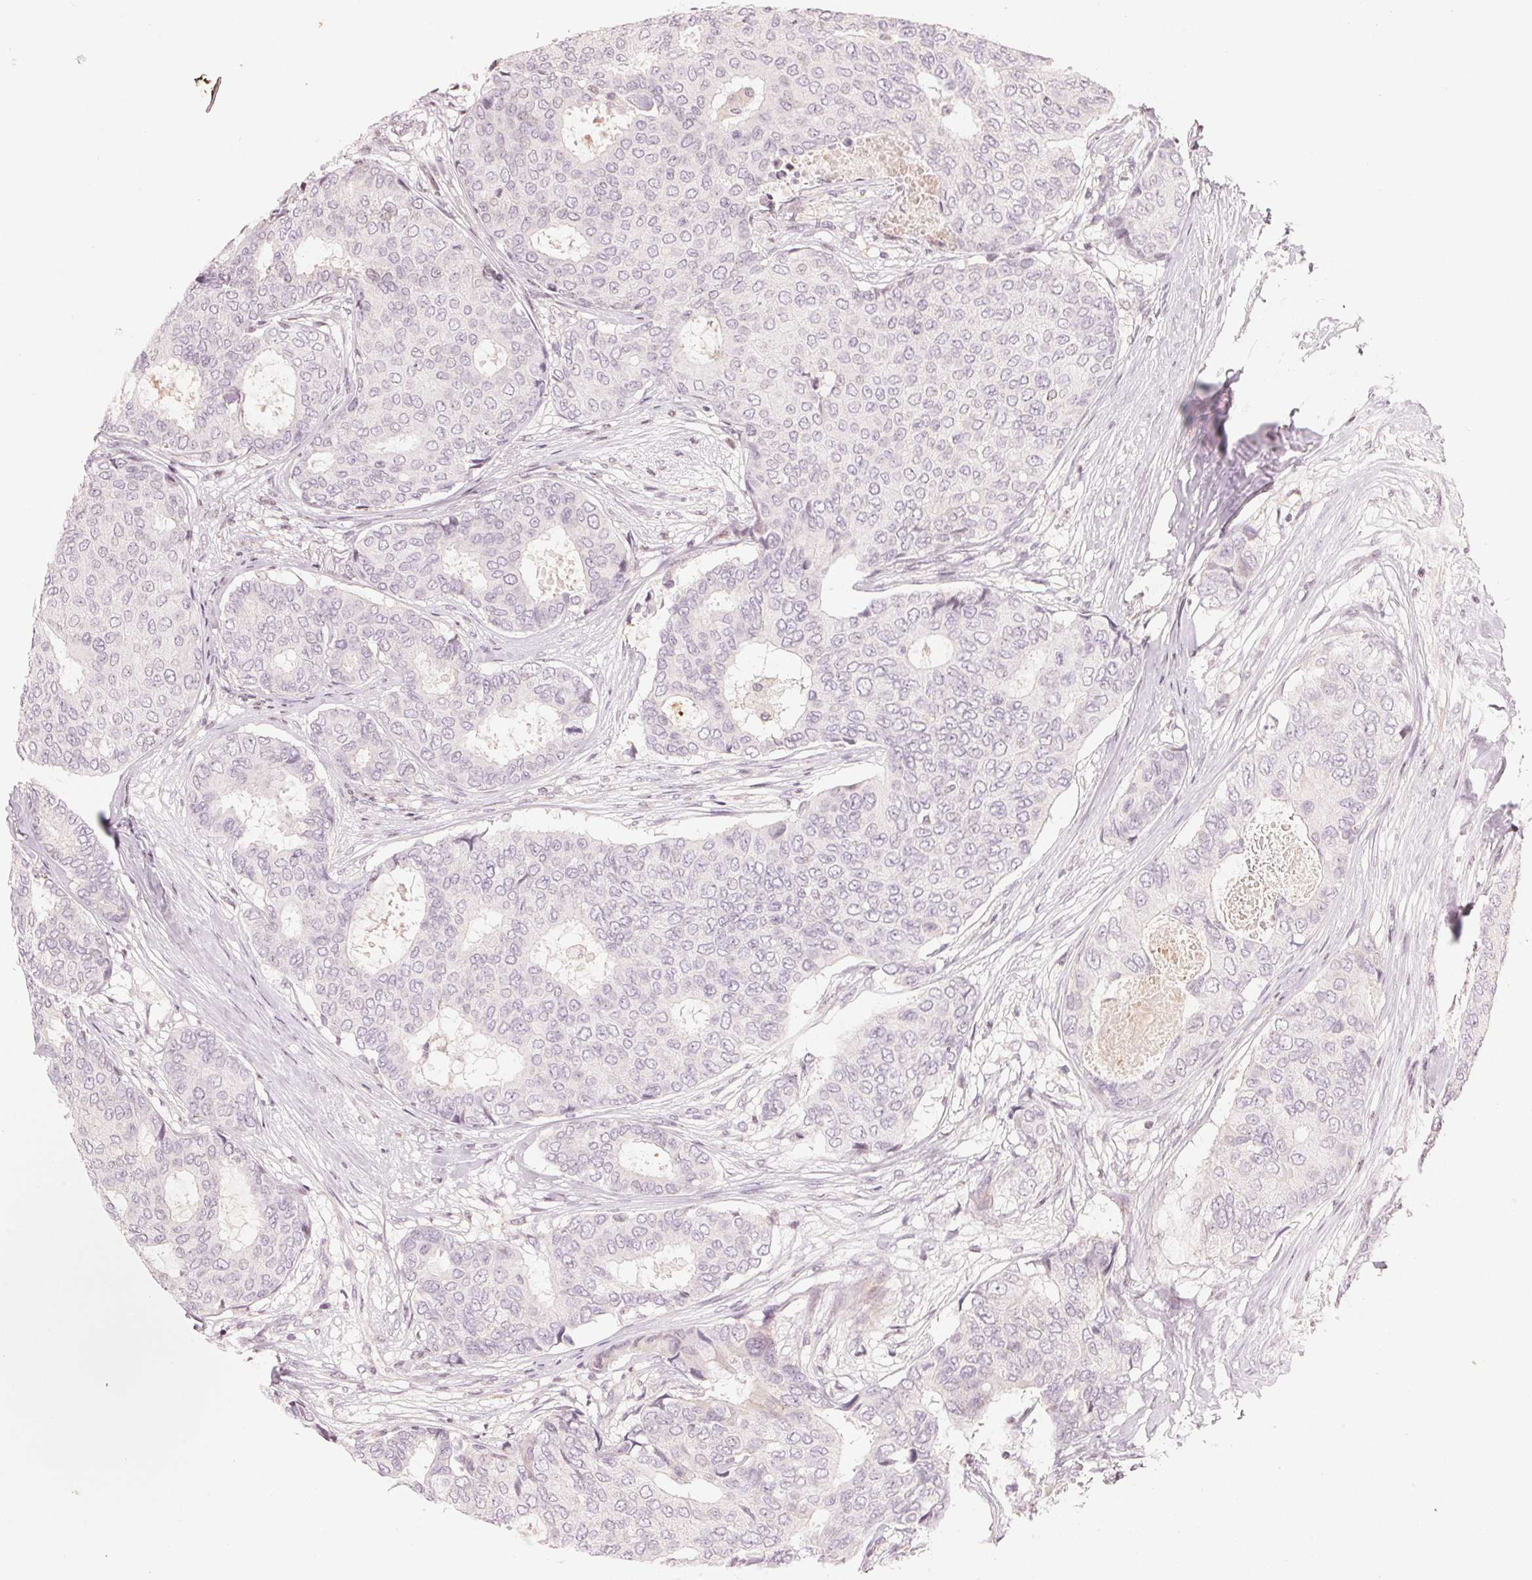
{"staining": {"intensity": "negative", "quantity": "none", "location": "none"}, "tissue": "breast cancer", "cell_type": "Tumor cells", "image_type": "cancer", "snomed": [{"axis": "morphology", "description": "Duct carcinoma"}, {"axis": "topography", "description": "Breast"}], "caption": "Immunohistochemical staining of breast cancer demonstrates no significant expression in tumor cells.", "gene": "SLC17A4", "patient": {"sex": "female", "age": 75}}